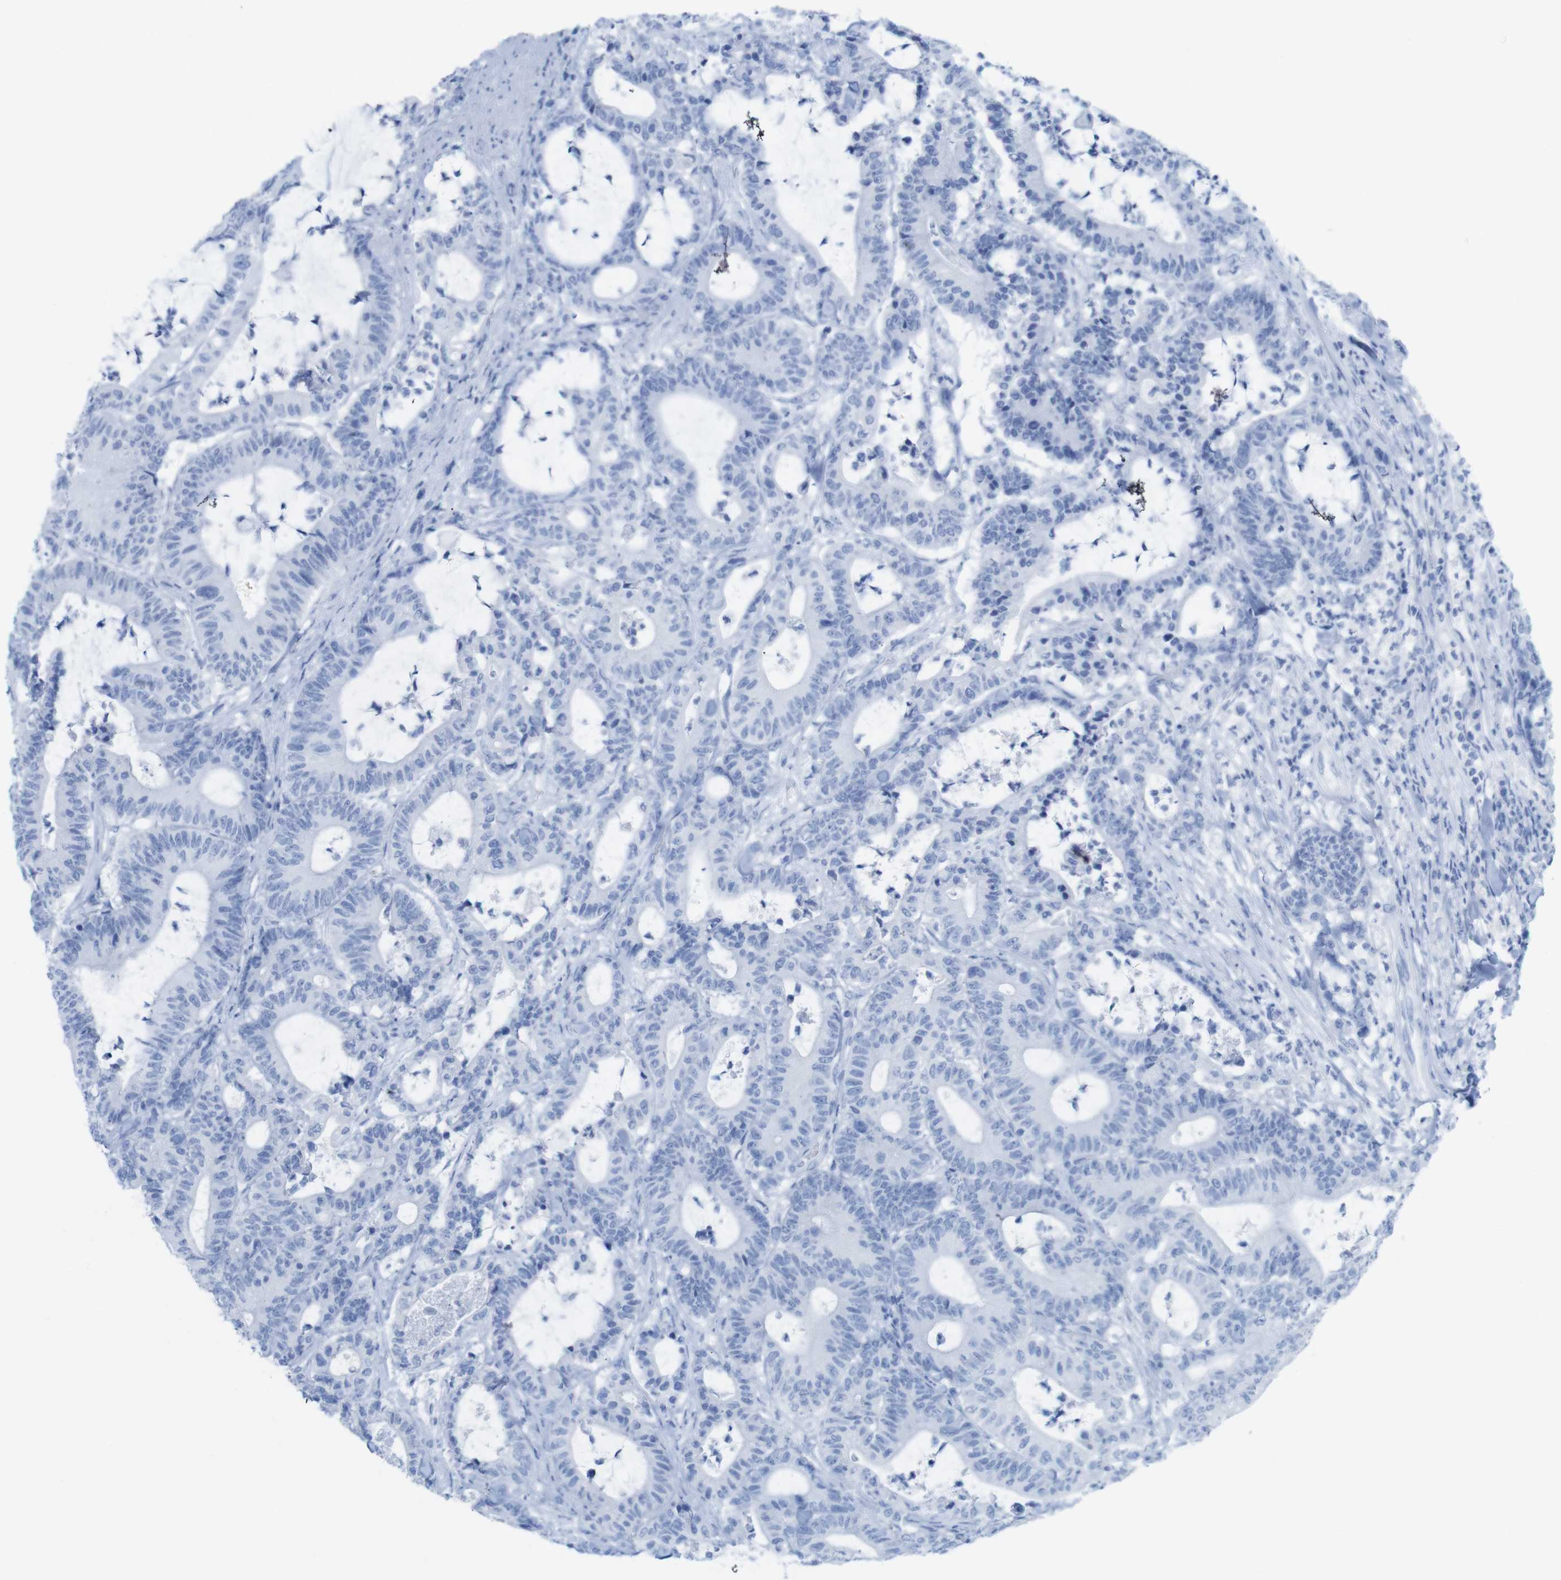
{"staining": {"intensity": "negative", "quantity": "none", "location": "none"}, "tissue": "colorectal cancer", "cell_type": "Tumor cells", "image_type": "cancer", "snomed": [{"axis": "morphology", "description": "Adenocarcinoma, NOS"}, {"axis": "topography", "description": "Colon"}], "caption": "DAB (3,3'-diaminobenzidine) immunohistochemical staining of human colorectal cancer (adenocarcinoma) reveals no significant staining in tumor cells.", "gene": "MYH7", "patient": {"sex": "female", "age": 84}}